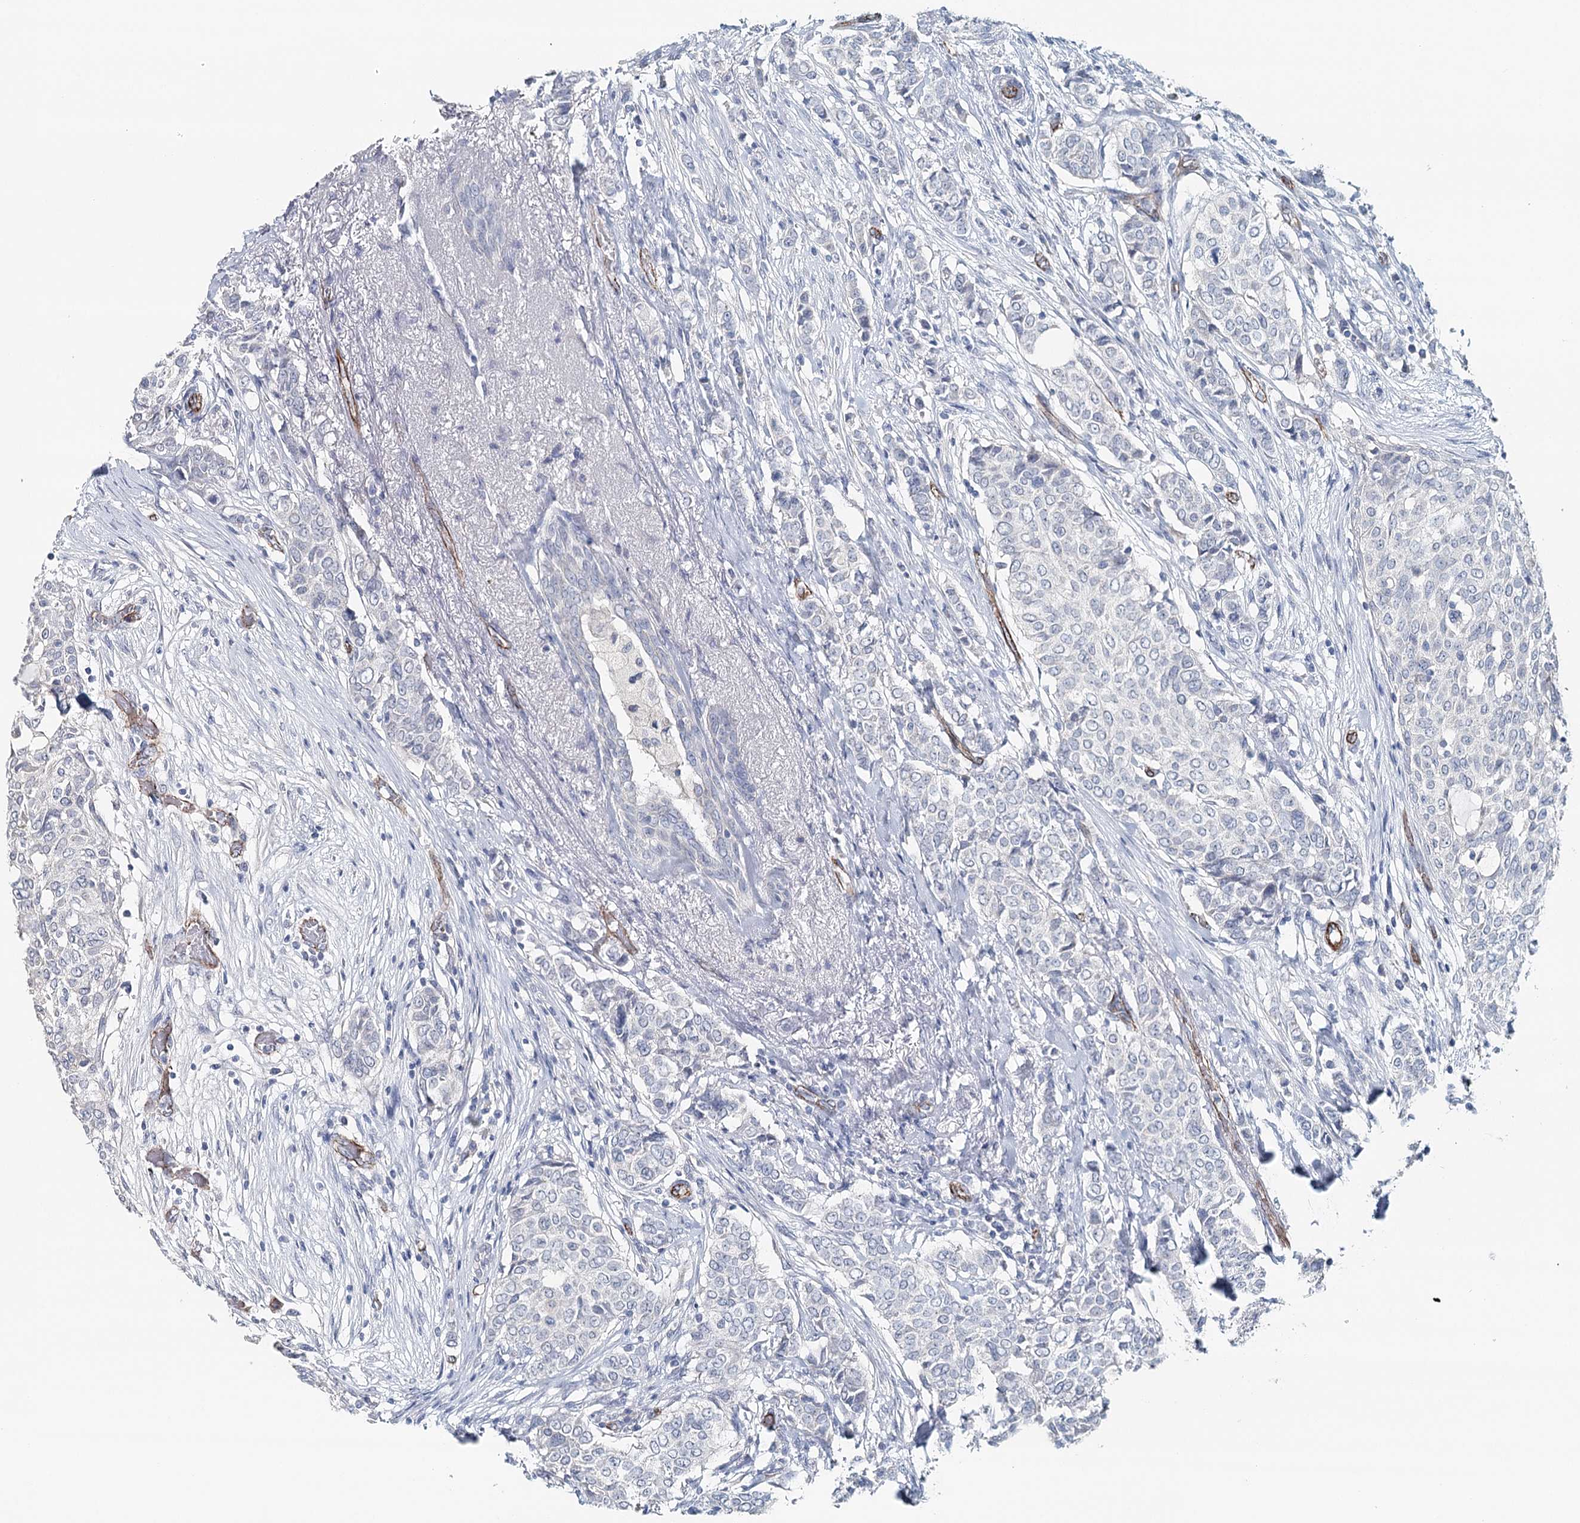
{"staining": {"intensity": "negative", "quantity": "none", "location": "none"}, "tissue": "breast cancer", "cell_type": "Tumor cells", "image_type": "cancer", "snomed": [{"axis": "morphology", "description": "Lobular carcinoma"}, {"axis": "topography", "description": "Breast"}], "caption": "An IHC image of lobular carcinoma (breast) is shown. There is no staining in tumor cells of lobular carcinoma (breast). (Immunohistochemistry (ihc), brightfield microscopy, high magnification).", "gene": "SYNPO", "patient": {"sex": "female", "age": 51}}